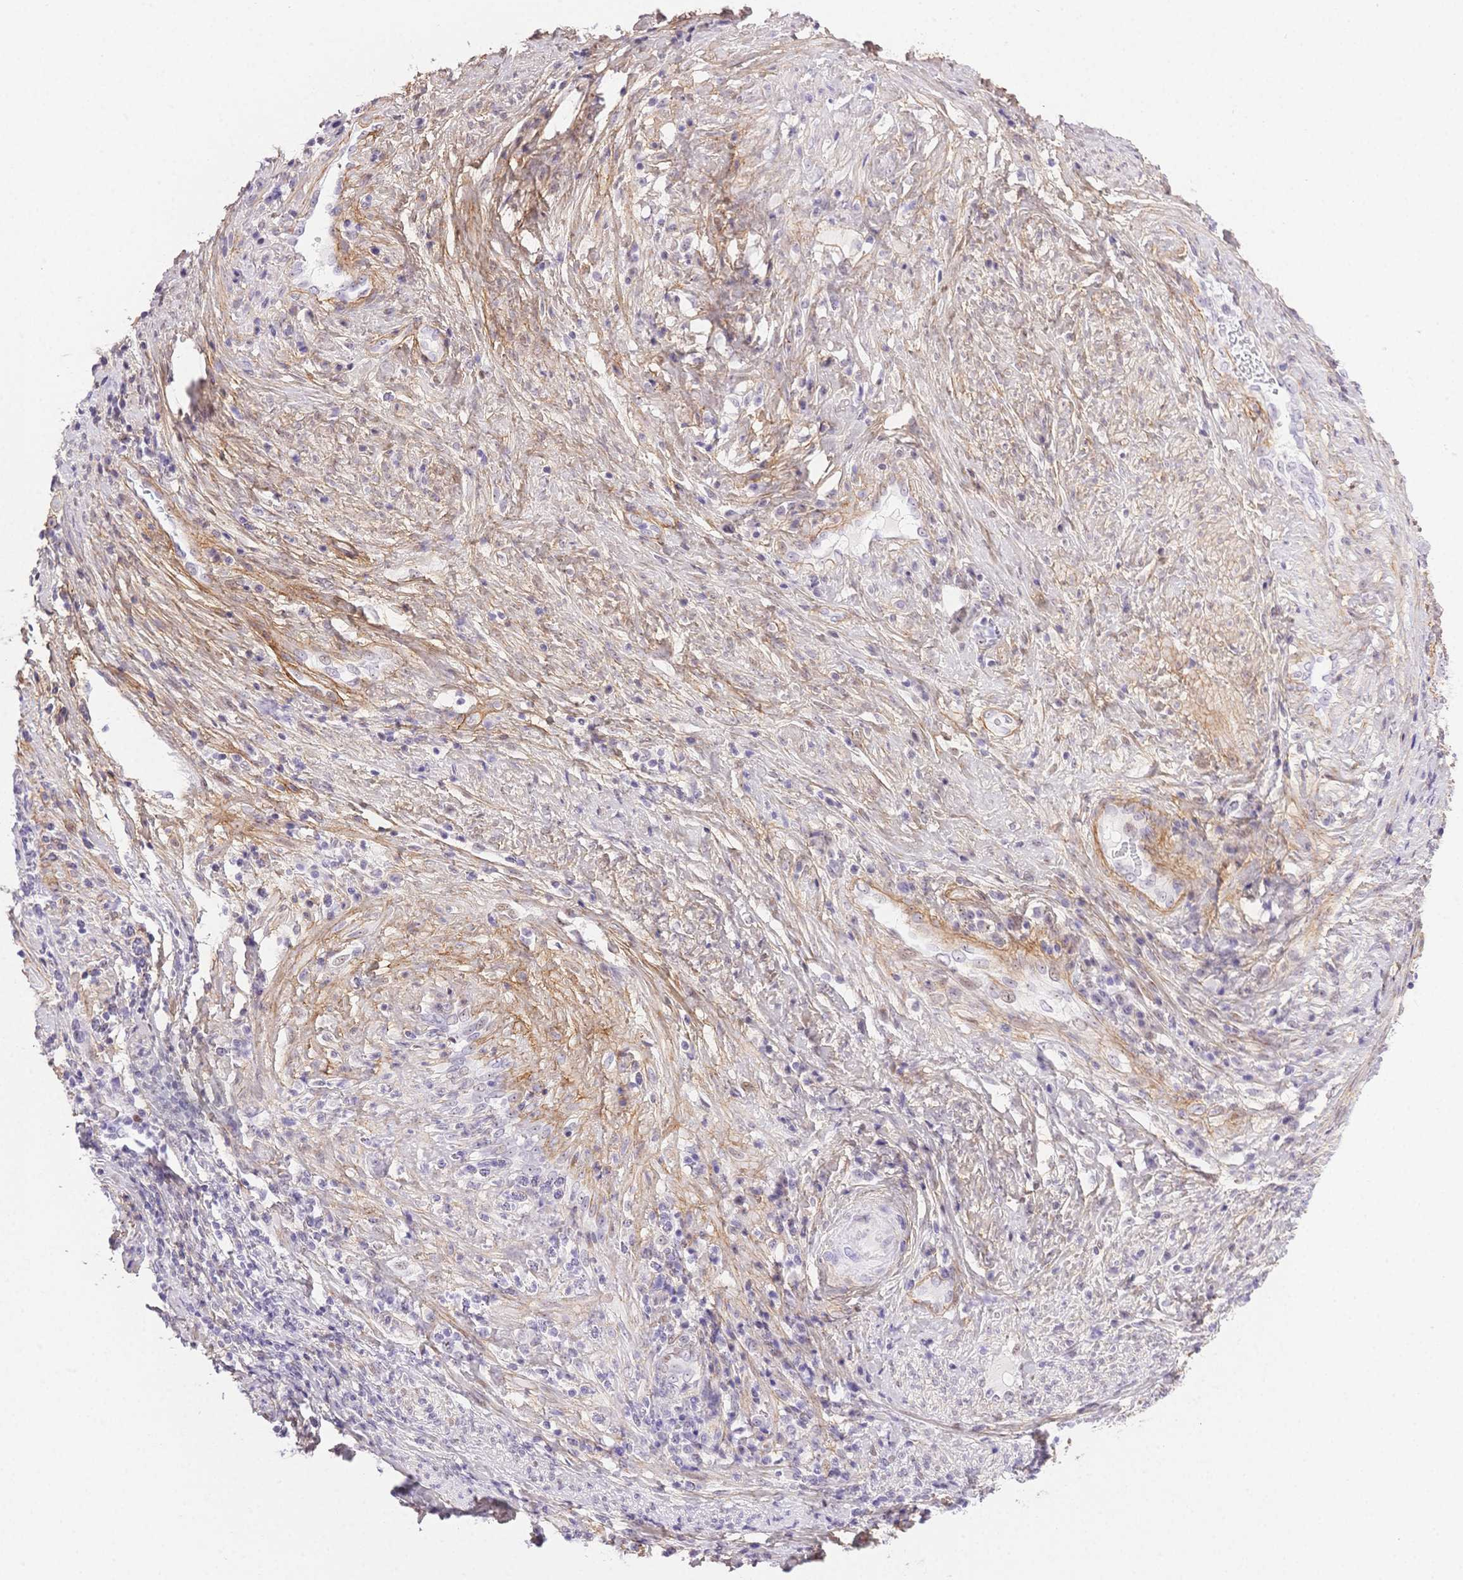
{"staining": {"intensity": "negative", "quantity": "none", "location": "none"}, "tissue": "cervical cancer", "cell_type": "Tumor cells", "image_type": "cancer", "snomed": [{"axis": "morphology", "description": "Squamous cell carcinoma, NOS"}, {"axis": "topography", "description": "Cervix"}], "caption": "Cervical squamous cell carcinoma stained for a protein using IHC reveals no positivity tumor cells.", "gene": "PDZD2", "patient": {"sex": "female", "age": 46}}